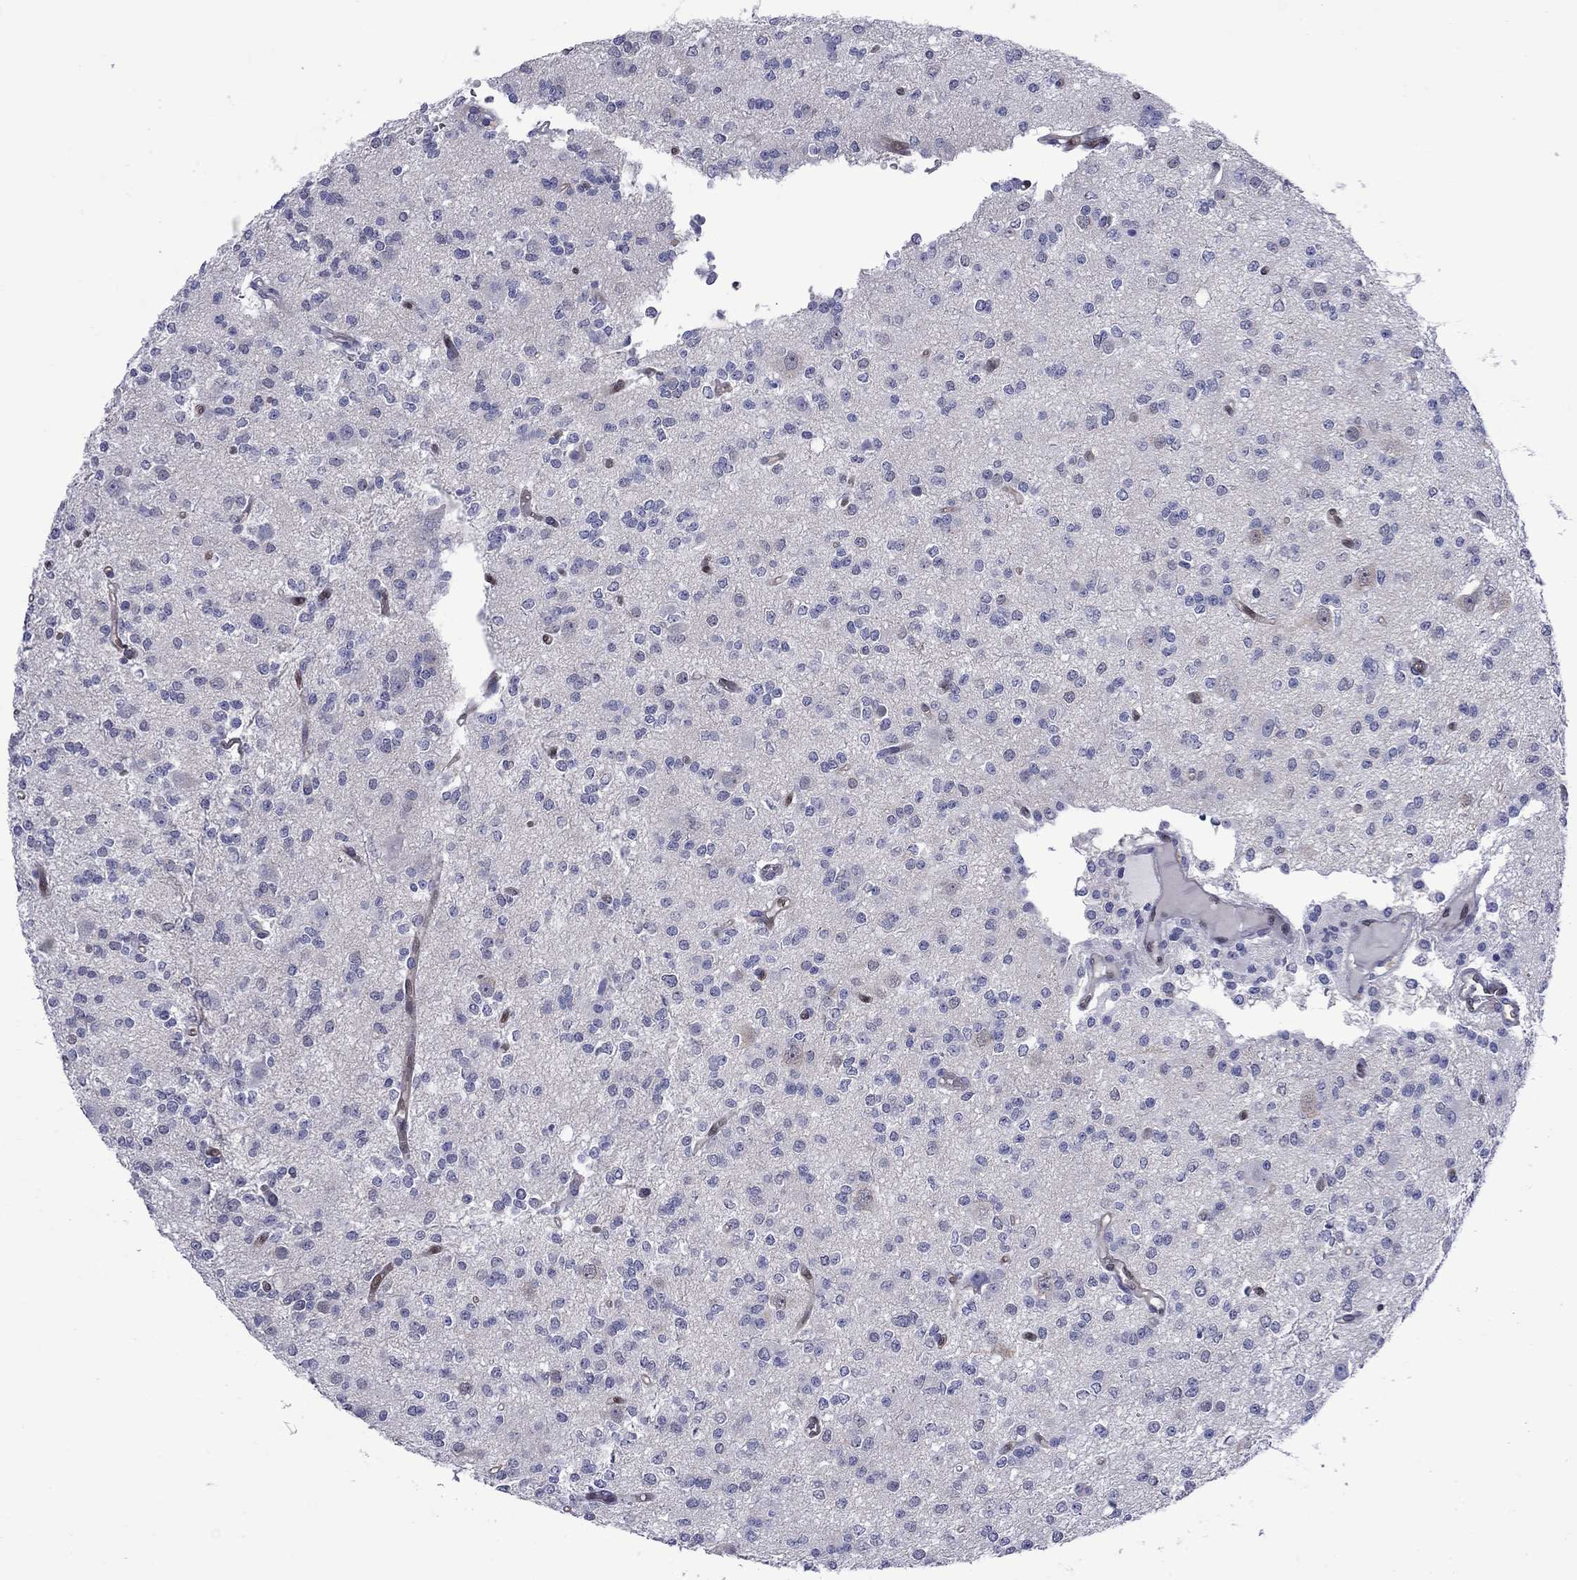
{"staining": {"intensity": "negative", "quantity": "none", "location": "none"}, "tissue": "glioma", "cell_type": "Tumor cells", "image_type": "cancer", "snomed": [{"axis": "morphology", "description": "Glioma, malignant, Low grade"}, {"axis": "topography", "description": "Brain"}], "caption": "Glioma was stained to show a protein in brown. There is no significant staining in tumor cells.", "gene": "CTNNBIP1", "patient": {"sex": "male", "age": 27}}